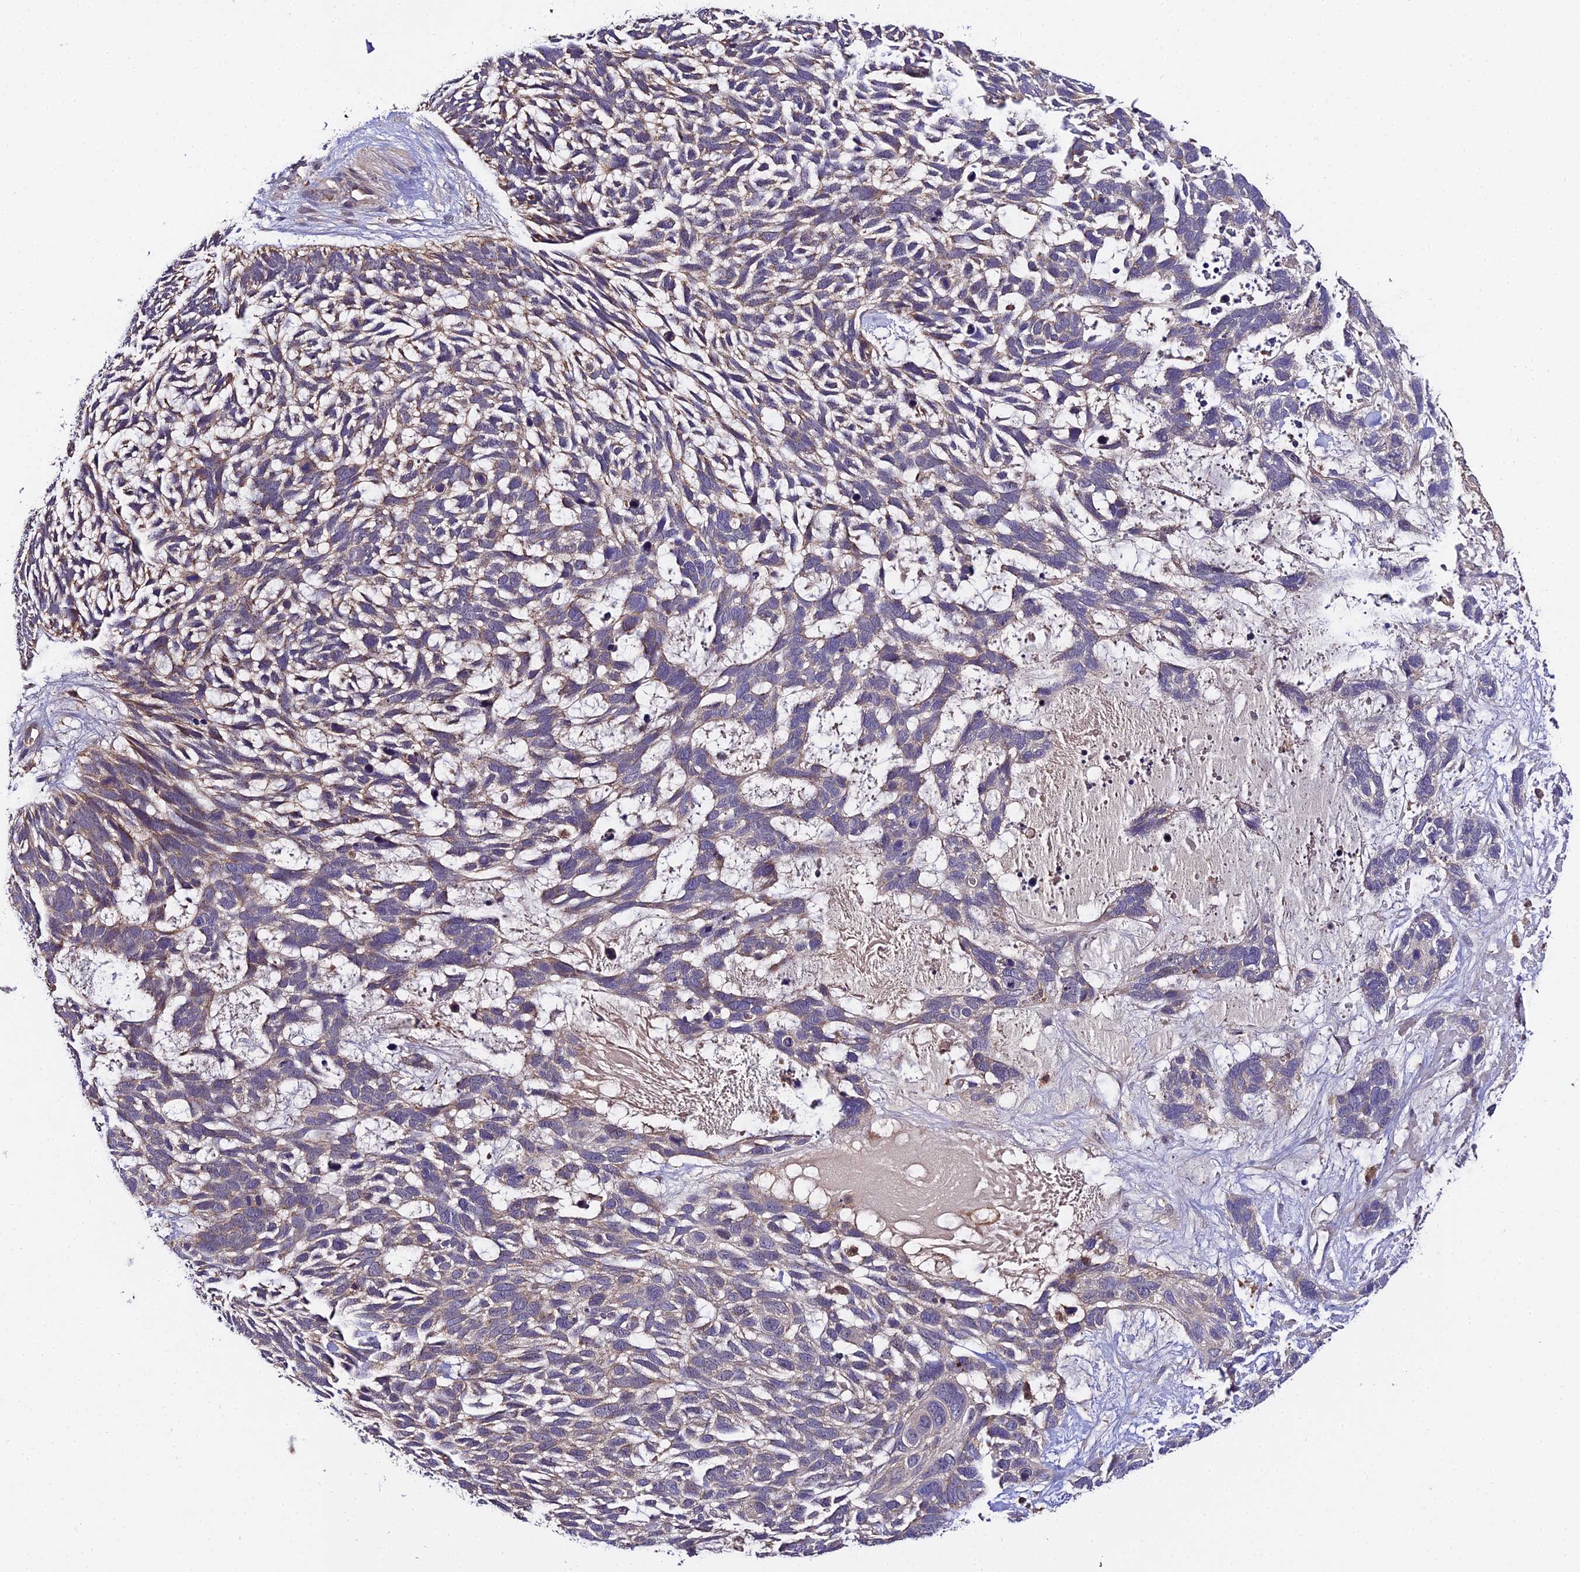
{"staining": {"intensity": "weak", "quantity": "25%-75%", "location": "cytoplasmic/membranous"}, "tissue": "skin cancer", "cell_type": "Tumor cells", "image_type": "cancer", "snomed": [{"axis": "morphology", "description": "Basal cell carcinoma"}, {"axis": "topography", "description": "Skin"}], "caption": "Protein expression analysis of human skin basal cell carcinoma reveals weak cytoplasmic/membranous positivity in approximately 25%-75% of tumor cells. The staining was performed using DAB, with brown indicating positive protein expression. Nuclei are stained blue with hematoxylin.", "gene": "ZBED8", "patient": {"sex": "male", "age": 88}}